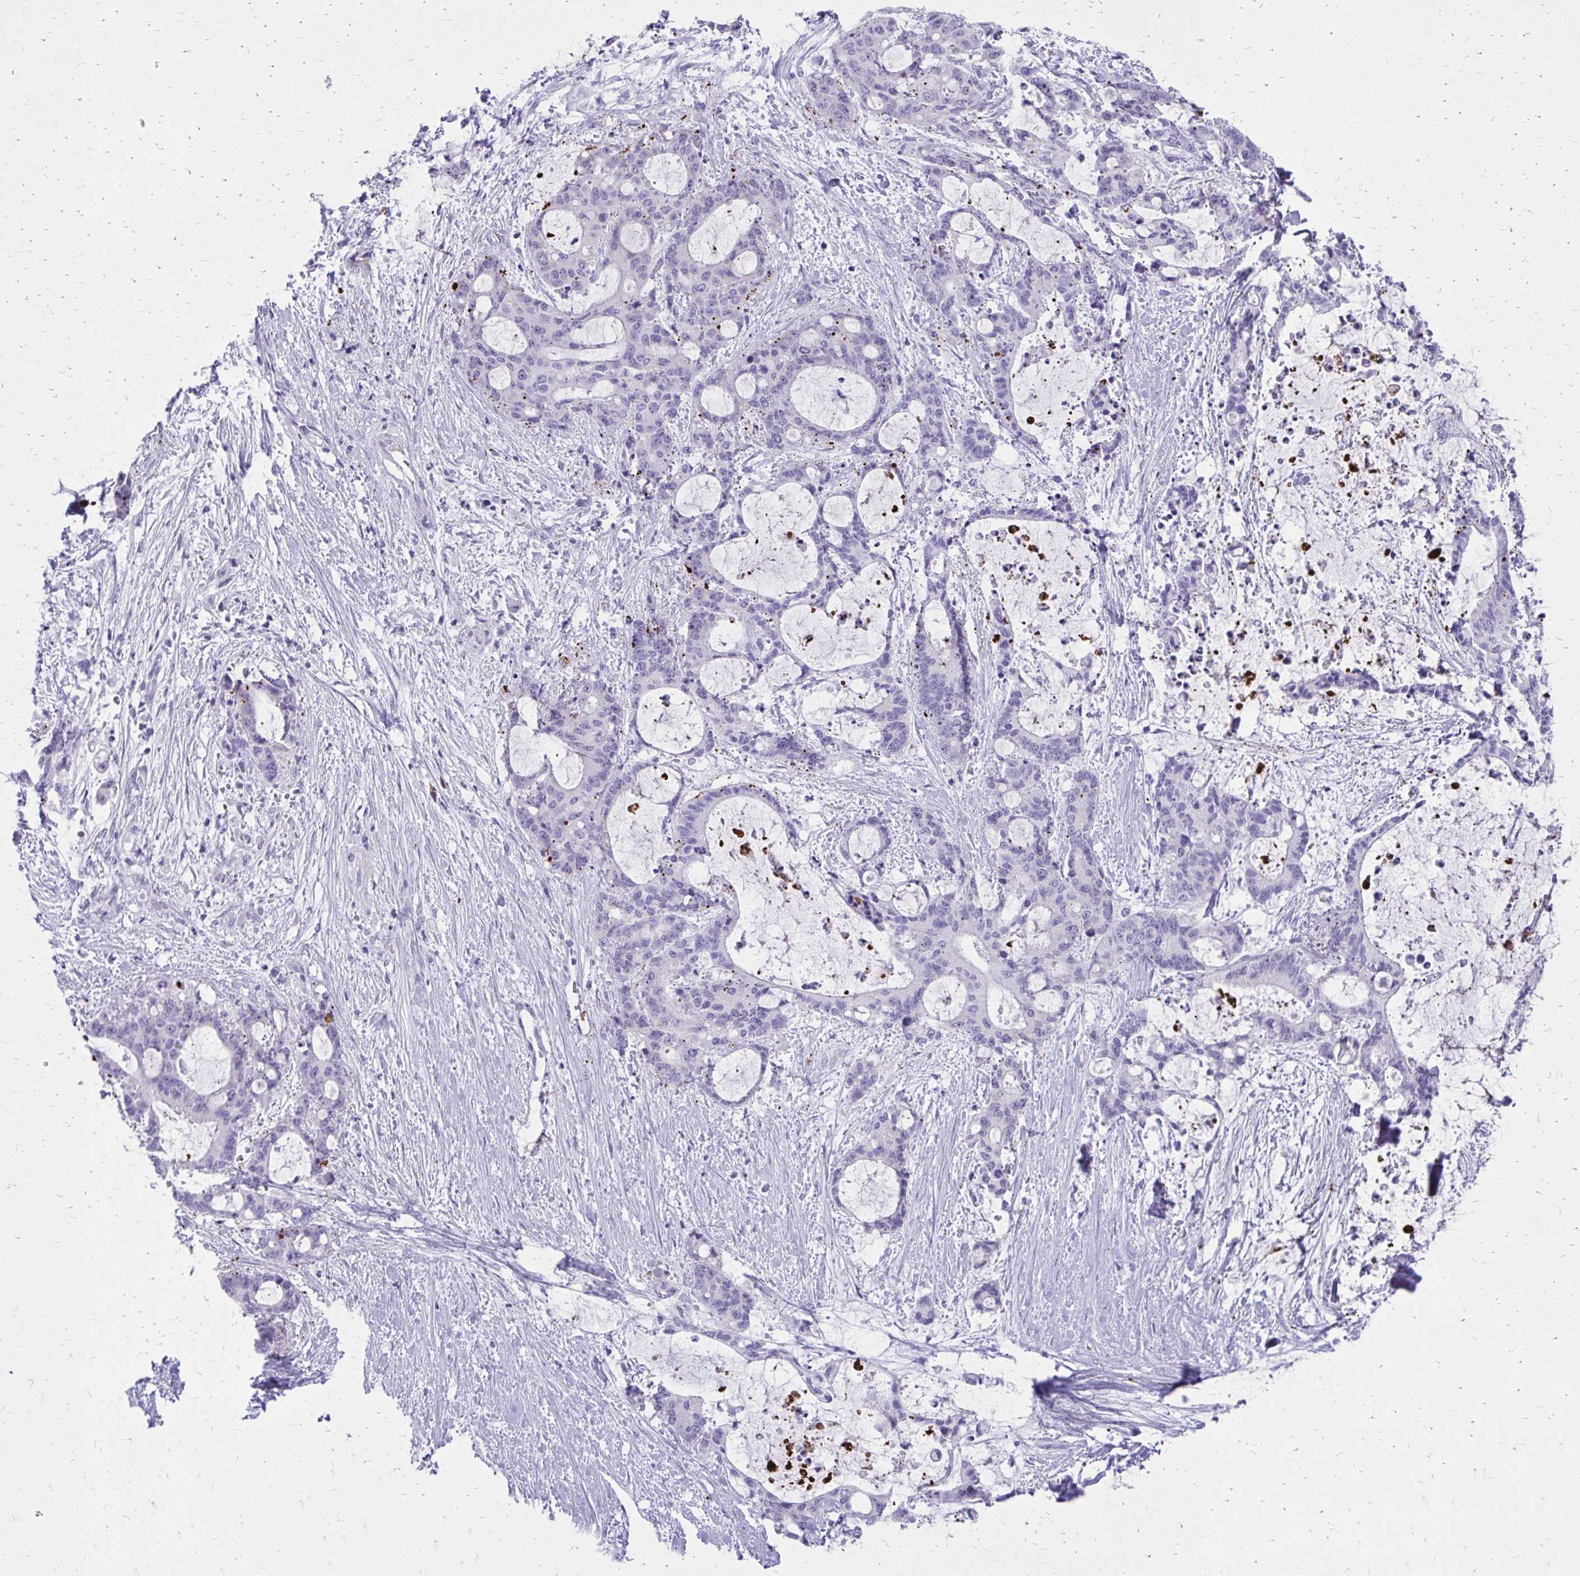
{"staining": {"intensity": "negative", "quantity": "none", "location": "none"}, "tissue": "liver cancer", "cell_type": "Tumor cells", "image_type": "cancer", "snomed": [{"axis": "morphology", "description": "Normal tissue, NOS"}, {"axis": "morphology", "description": "Cholangiocarcinoma"}, {"axis": "topography", "description": "Liver"}, {"axis": "topography", "description": "Peripheral nerve tissue"}], "caption": "DAB (3,3'-diaminobenzidine) immunohistochemical staining of cholangiocarcinoma (liver) reveals no significant expression in tumor cells.", "gene": "SATL1", "patient": {"sex": "female", "age": 73}}